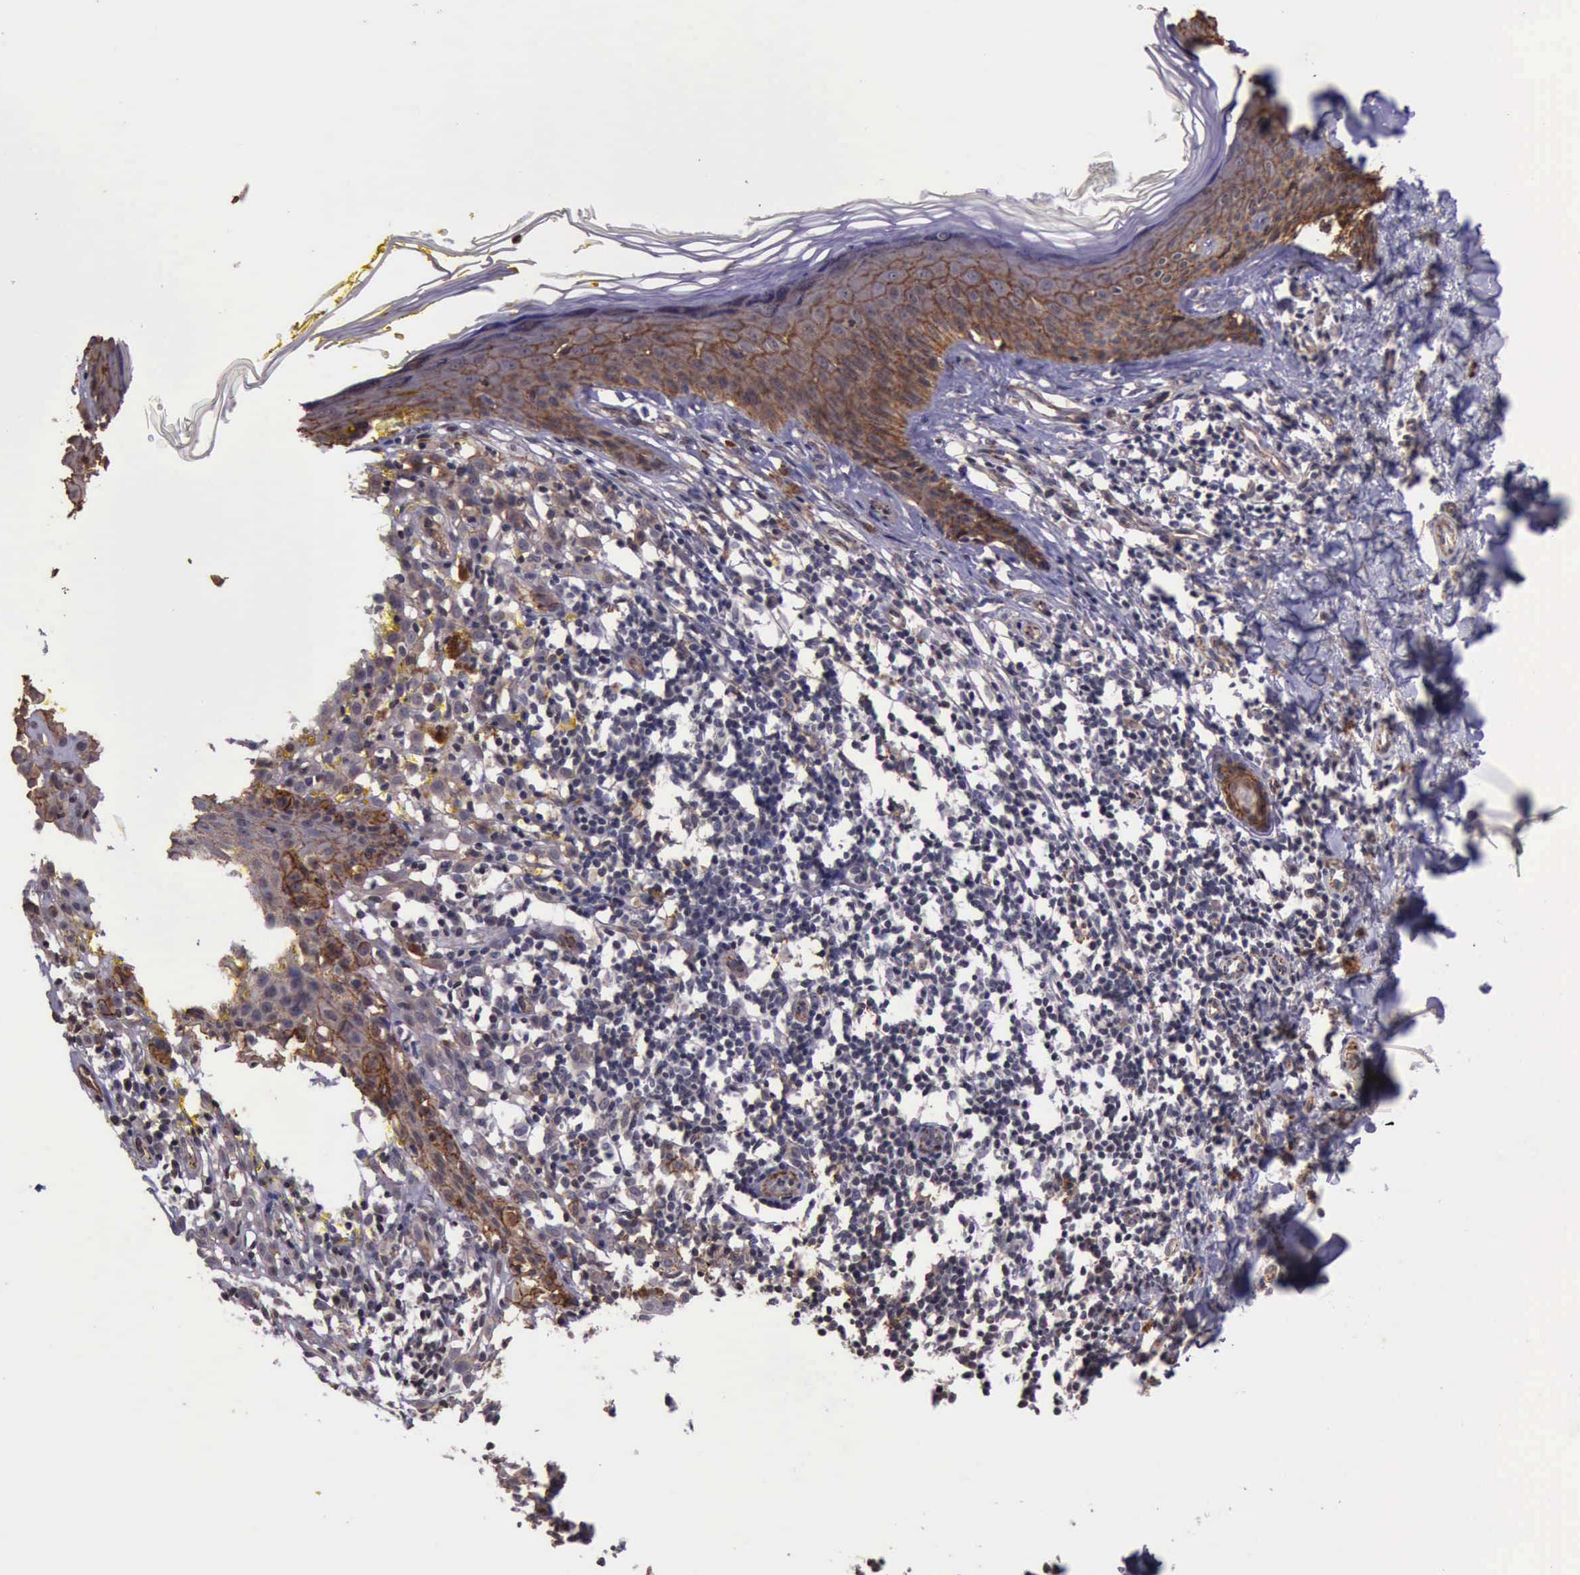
{"staining": {"intensity": "weak", "quantity": "25%-75%", "location": "cytoplasmic/membranous"}, "tissue": "melanoma", "cell_type": "Tumor cells", "image_type": "cancer", "snomed": [{"axis": "morphology", "description": "Malignant melanoma, NOS"}, {"axis": "topography", "description": "Skin"}], "caption": "Immunohistochemical staining of human malignant melanoma displays weak cytoplasmic/membranous protein expression in about 25%-75% of tumor cells.", "gene": "CTNNB1", "patient": {"sex": "female", "age": 52}}